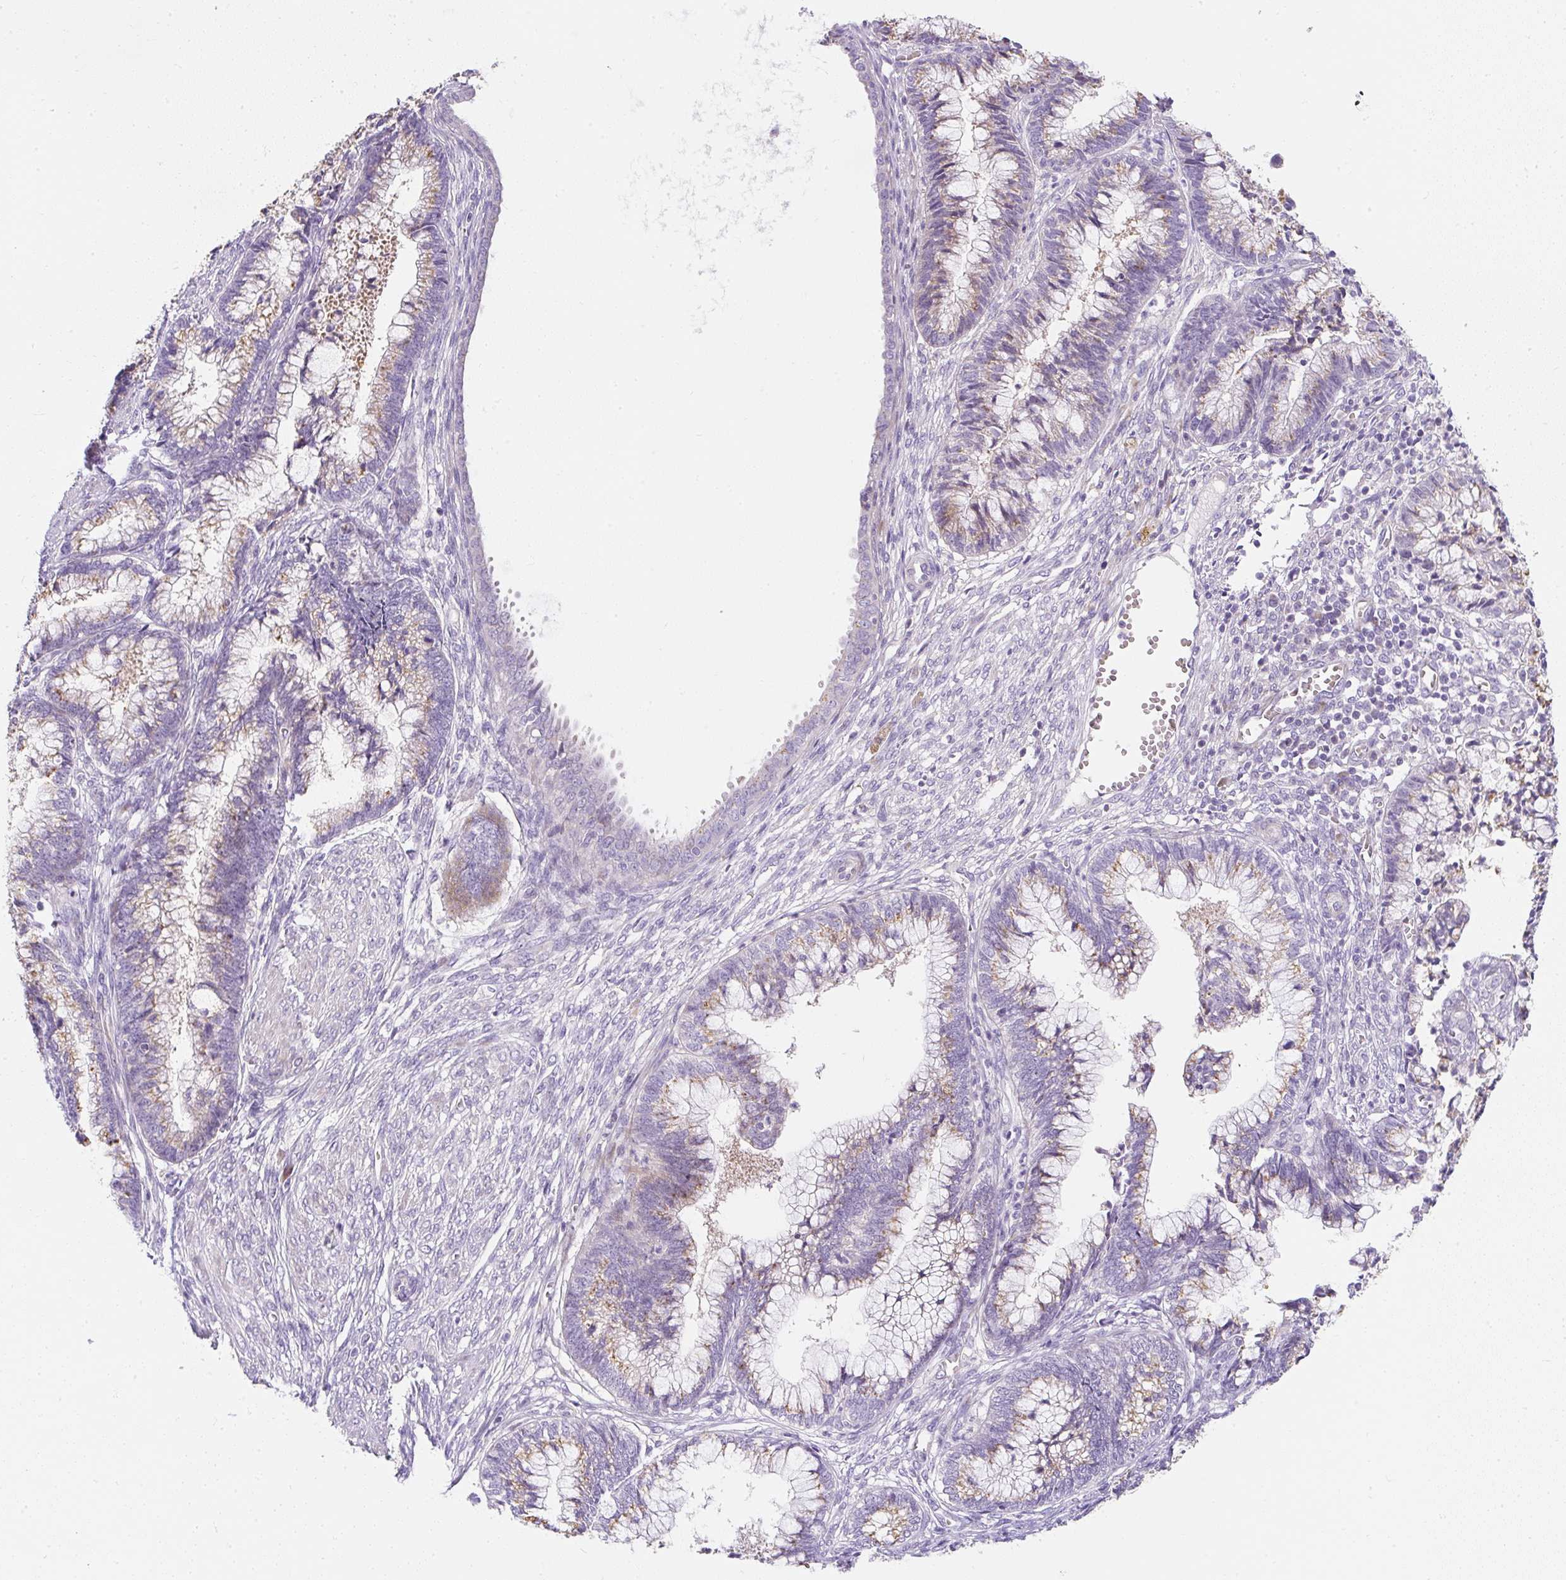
{"staining": {"intensity": "moderate", "quantity": "25%-75%", "location": "cytoplasmic/membranous"}, "tissue": "cervical cancer", "cell_type": "Tumor cells", "image_type": "cancer", "snomed": [{"axis": "morphology", "description": "Adenocarcinoma, NOS"}, {"axis": "topography", "description": "Cervix"}], "caption": "Immunohistochemical staining of cervical cancer reveals moderate cytoplasmic/membranous protein staining in about 25%-75% of tumor cells.", "gene": "DTX4", "patient": {"sex": "female", "age": 44}}